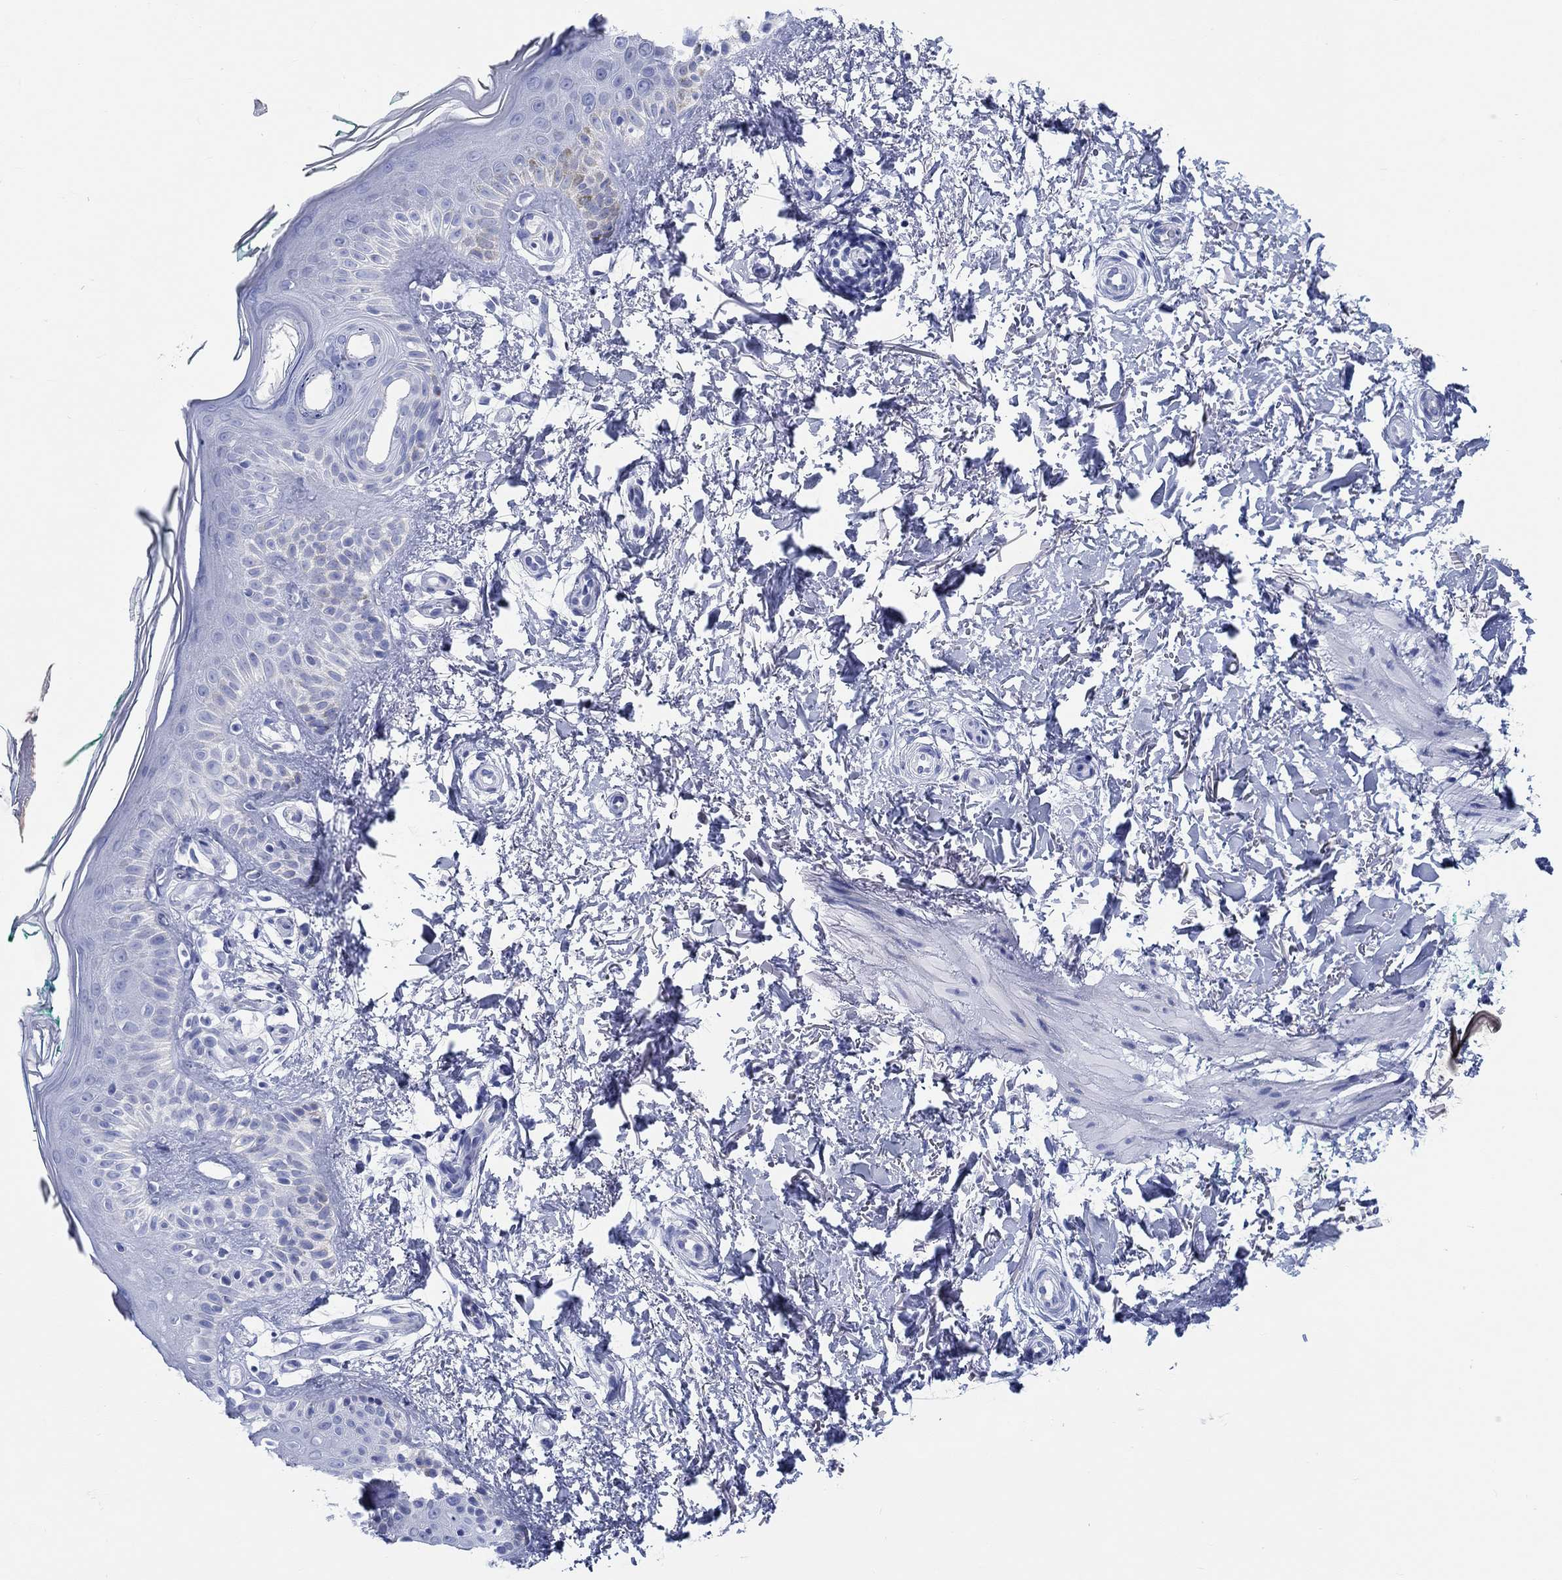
{"staining": {"intensity": "negative", "quantity": "none", "location": "none"}, "tissue": "skin", "cell_type": "Fibroblasts", "image_type": "normal", "snomed": [{"axis": "morphology", "description": "Normal tissue, NOS"}, {"axis": "morphology", "description": "Inflammation, NOS"}, {"axis": "morphology", "description": "Fibrosis, NOS"}, {"axis": "topography", "description": "Skin"}], "caption": "Fibroblasts show no significant expression in benign skin.", "gene": "RD3L", "patient": {"sex": "male", "age": 71}}